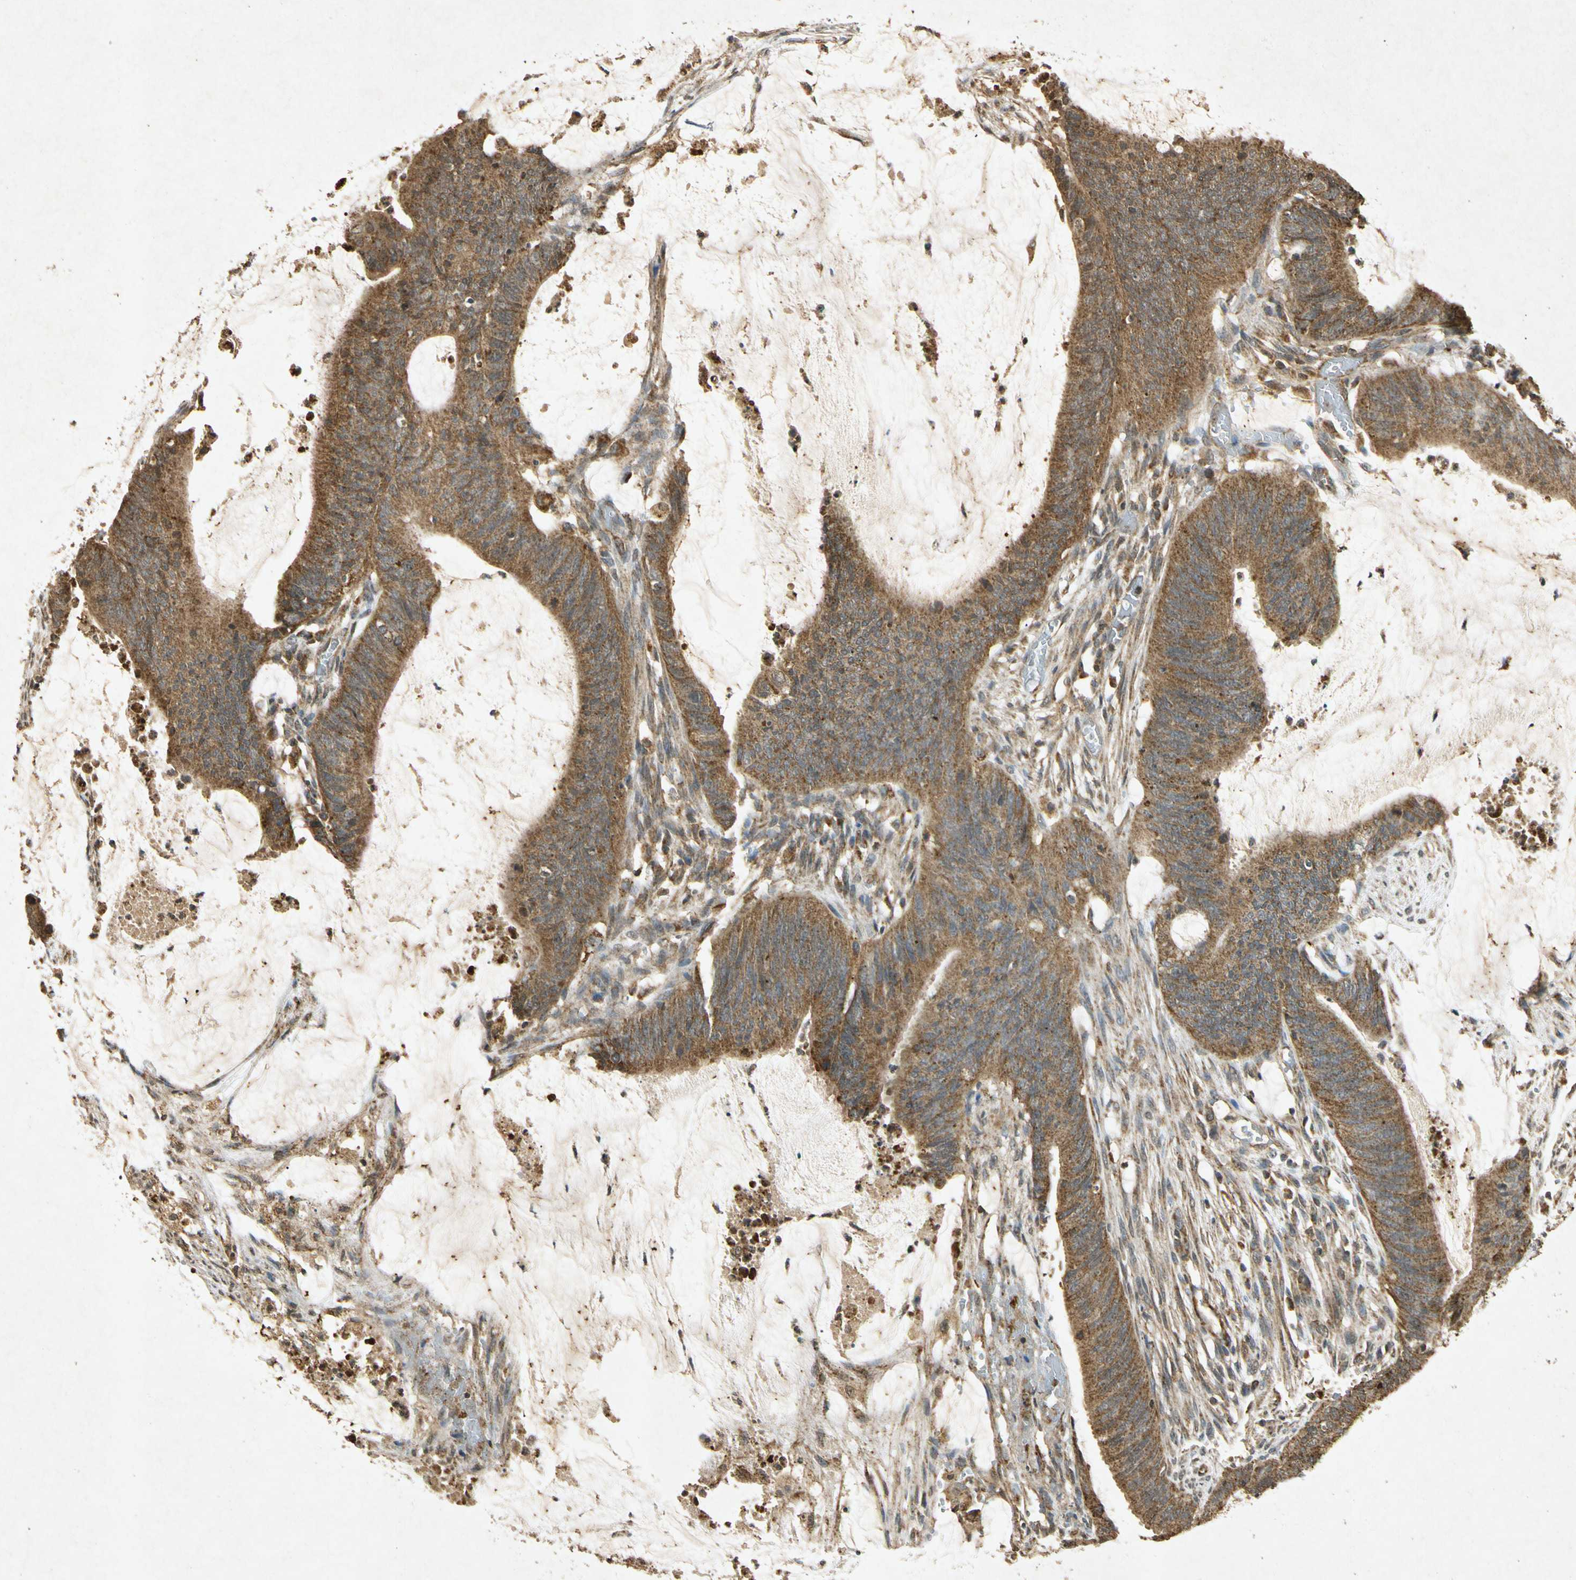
{"staining": {"intensity": "moderate", "quantity": ">75%", "location": "cytoplasmic/membranous"}, "tissue": "colorectal cancer", "cell_type": "Tumor cells", "image_type": "cancer", "snomed": [{"axis": "morphology", "description": "Adenocarcinoma, NOS"}, {"axis": "topography", "description": "Rectum"}], "caption": "Colorectal cancer was stained to show a protein in brown. There is medium levels of moderate cytoplasmic/membranous expression in about >75% of tumor cells. The staining was performed using DAB, with brown indicating positive protein expression. Nuclei are stained blue with hematoxylin.", "gene": "PRDX3", "patient": {"sex": "female", "age": 66}}